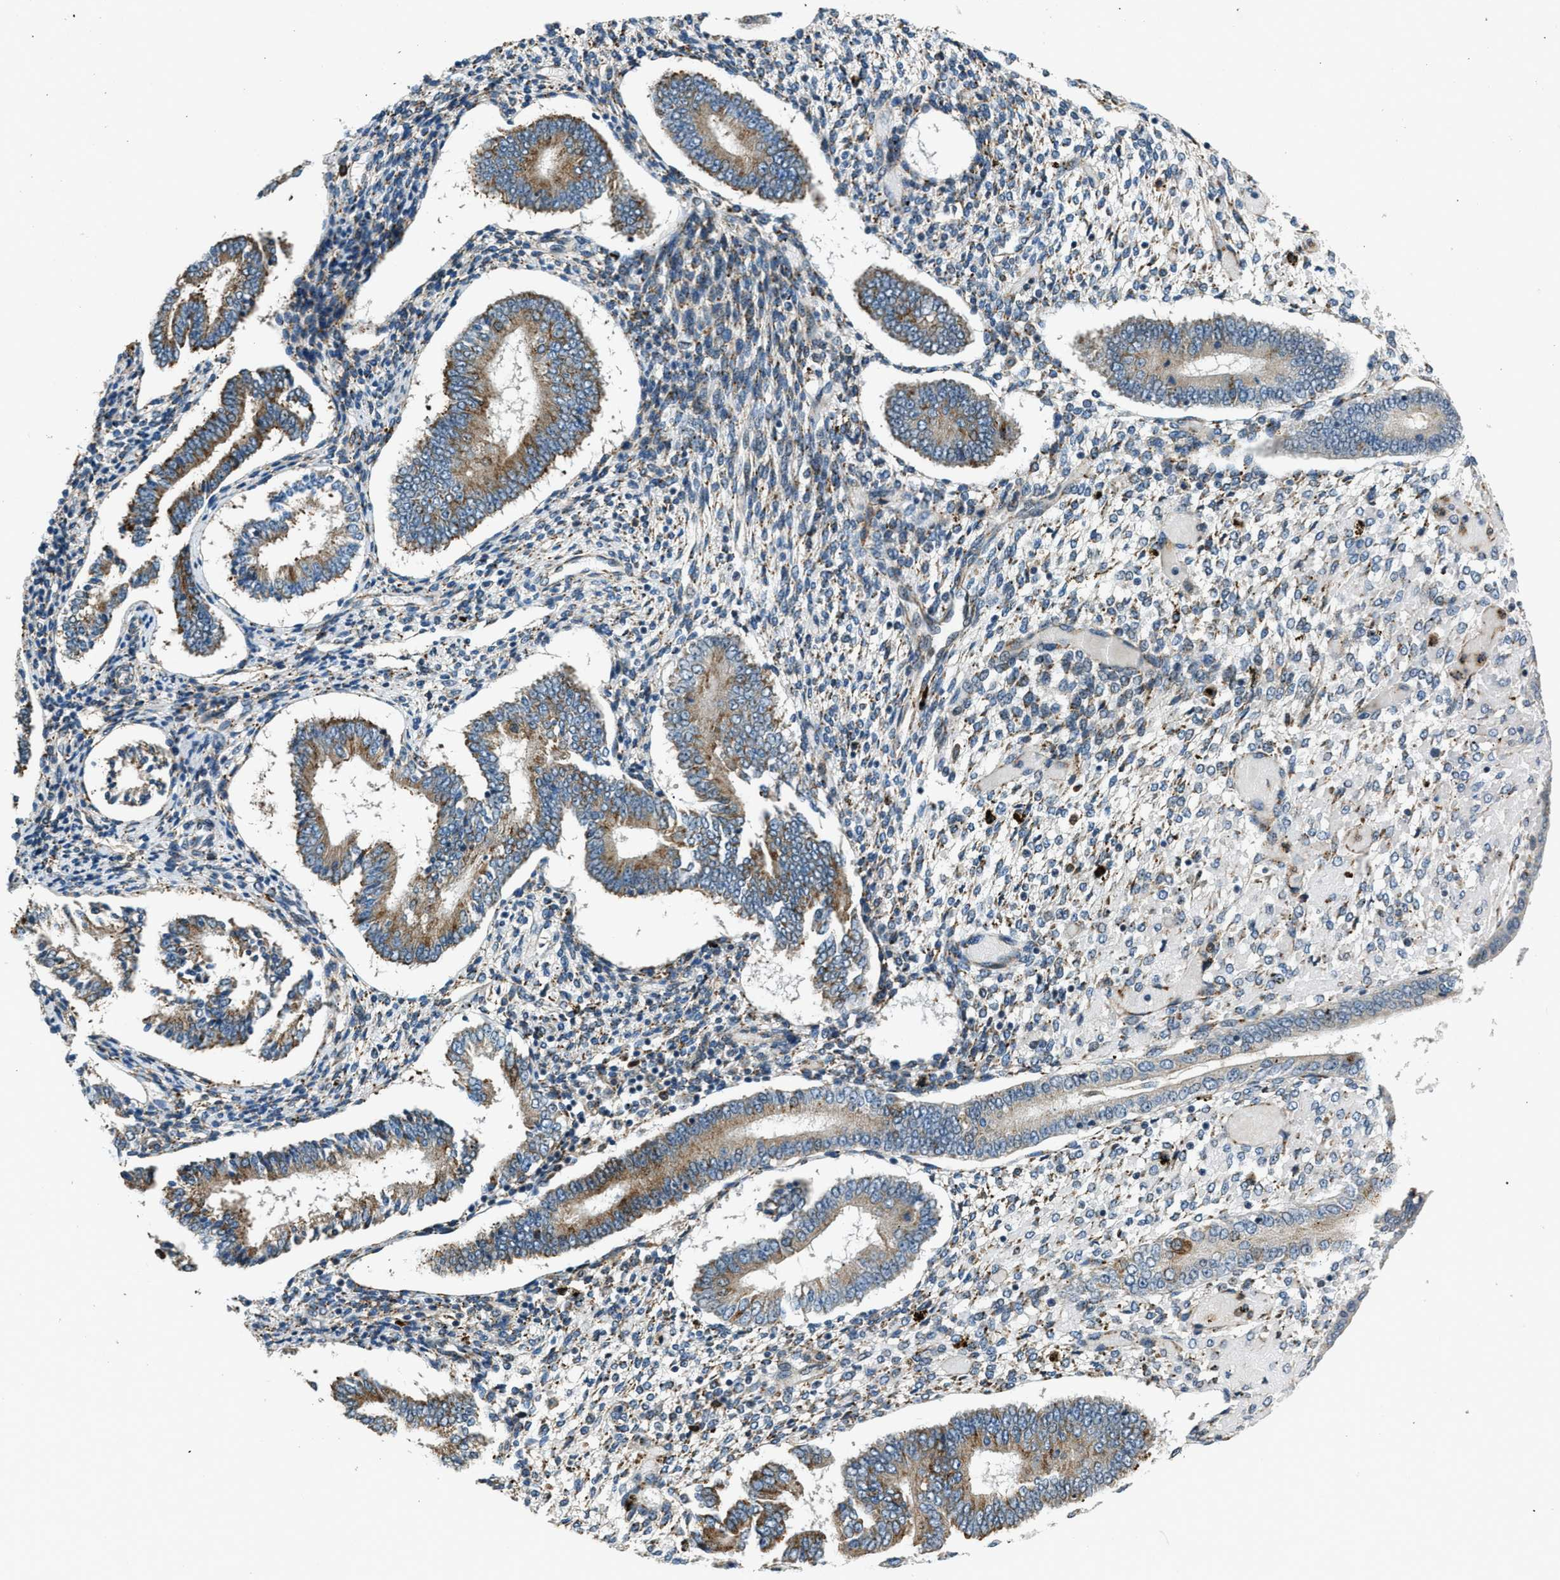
{"staining": {"intensity": "moderate", "quantity": "<25%", "location": "cytoplasmic/membranous"}, "tissue": "endometrium", "cell_type": "Cells in endometrial stroma", "image_type": "normal", "snomed": [{"axis": "morphology", "description": "Normal tissue, NOS"}, {"axis": "topography", "description": "Endometrium"}], "caption": "Immunohistochemical staining of unremarkable endometrium demonstrates moderate cytoplasmic/membranous protein staining in about <25% of cells in endometrial stroma. The staining was performed using DAB, with brown indicating positive protein expression. Nuclei are stained blue with hematoxylin.", "gene": "HERC2", "patient": {"sex": "female", "age": 42}}